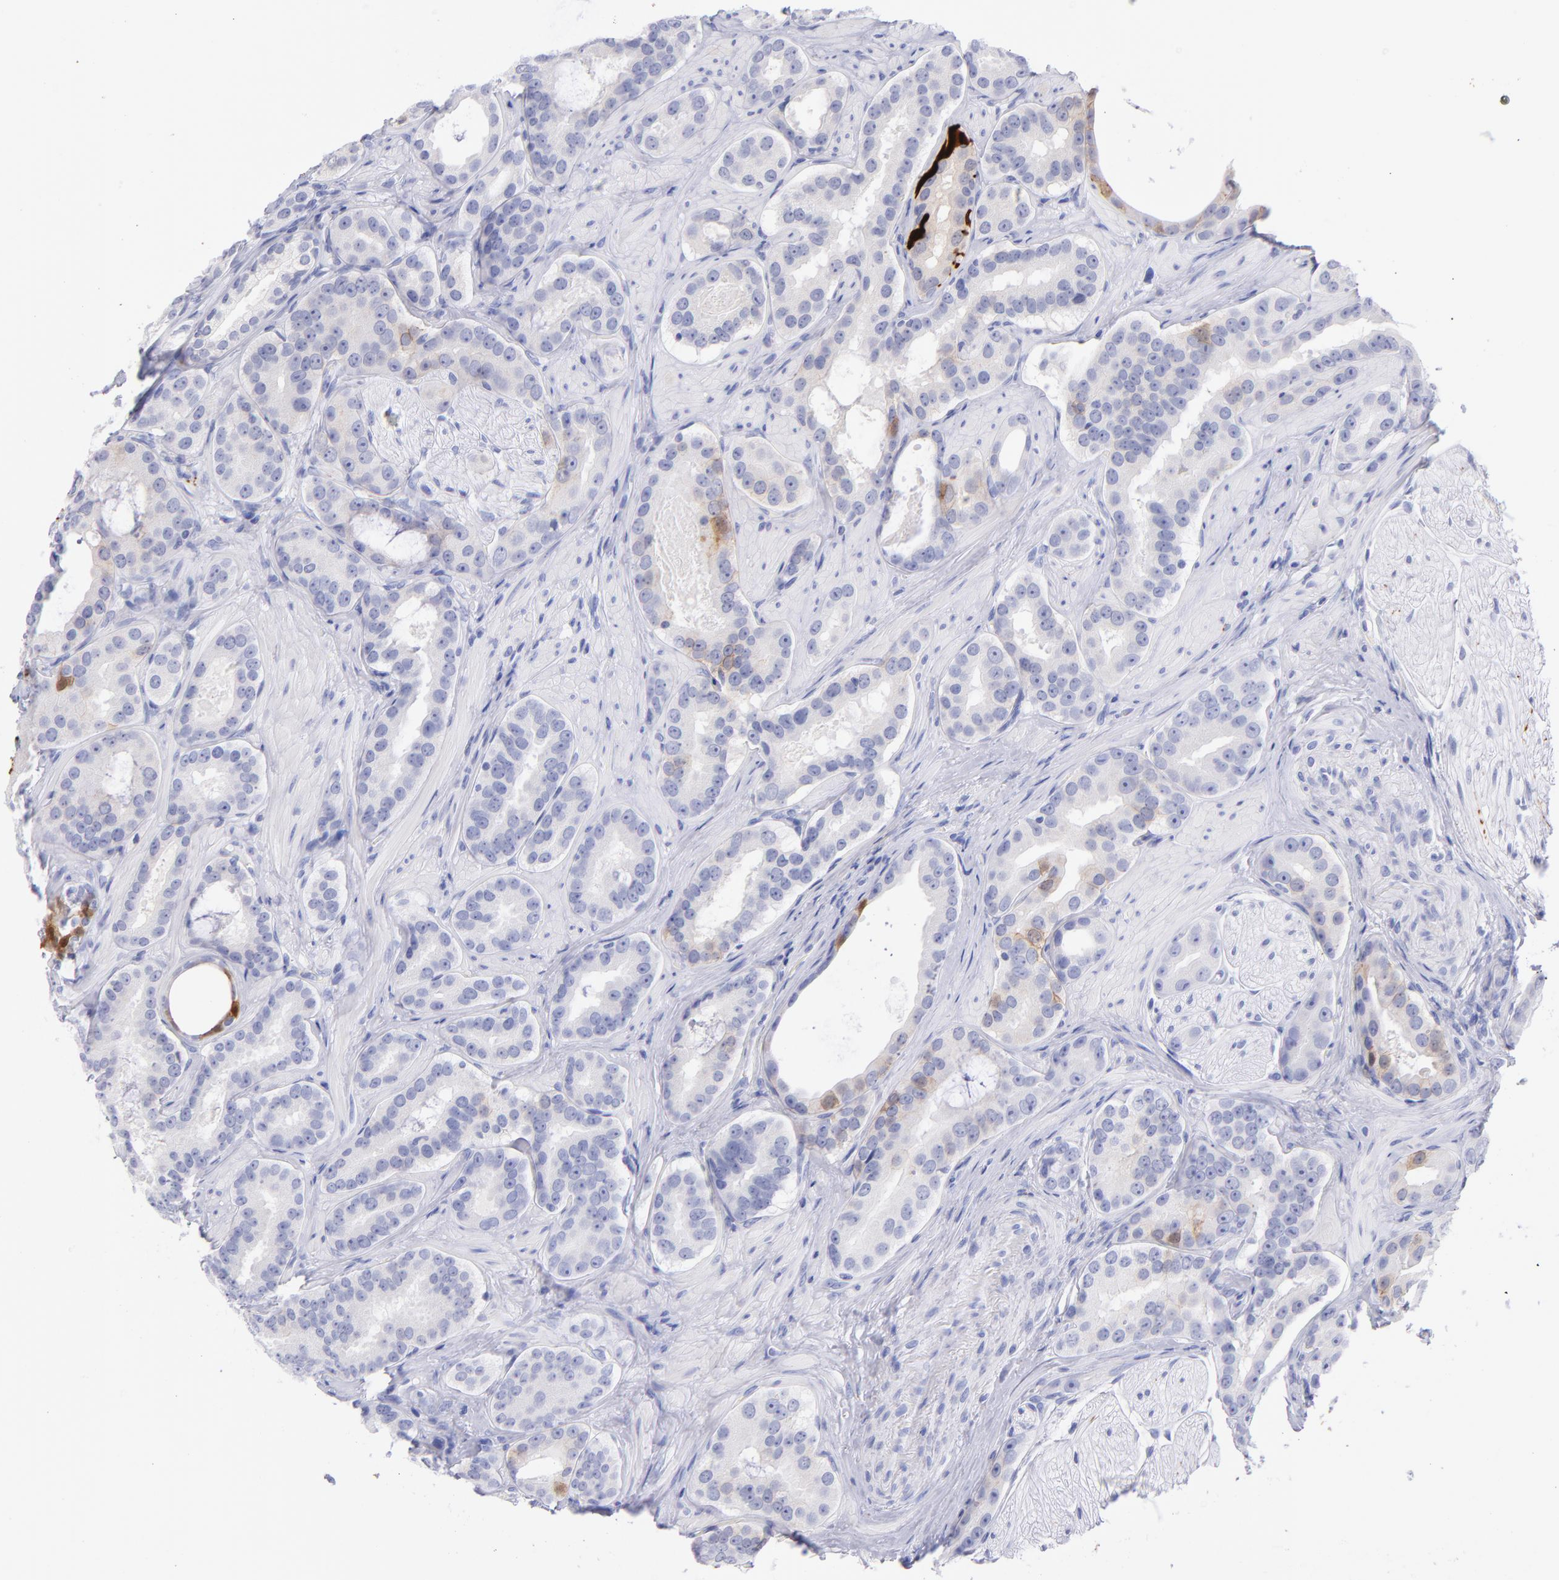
{"staining": {"intensity": "moderate", "quantity": "<25%", "location": "cytoplasmic/membranous"}, "tissue": "prostate cancer", "cell_type": "Tumor cells", "image_type": "cancer", "snomed": [{"axis": "morphology", "description": "Adenocarcinoma, Low grade"}, {"axis": "topography", "description": "Prostate"}], "caption": "This is a photomicrograph of IHC staining of adenocarcinoma (low-grade) (prostate), which shows moderate positivity in the cytoplasmic/membranous of tumor cells.", "gene": "SCGN", "patient": {"sex": "male", "age": 59}}